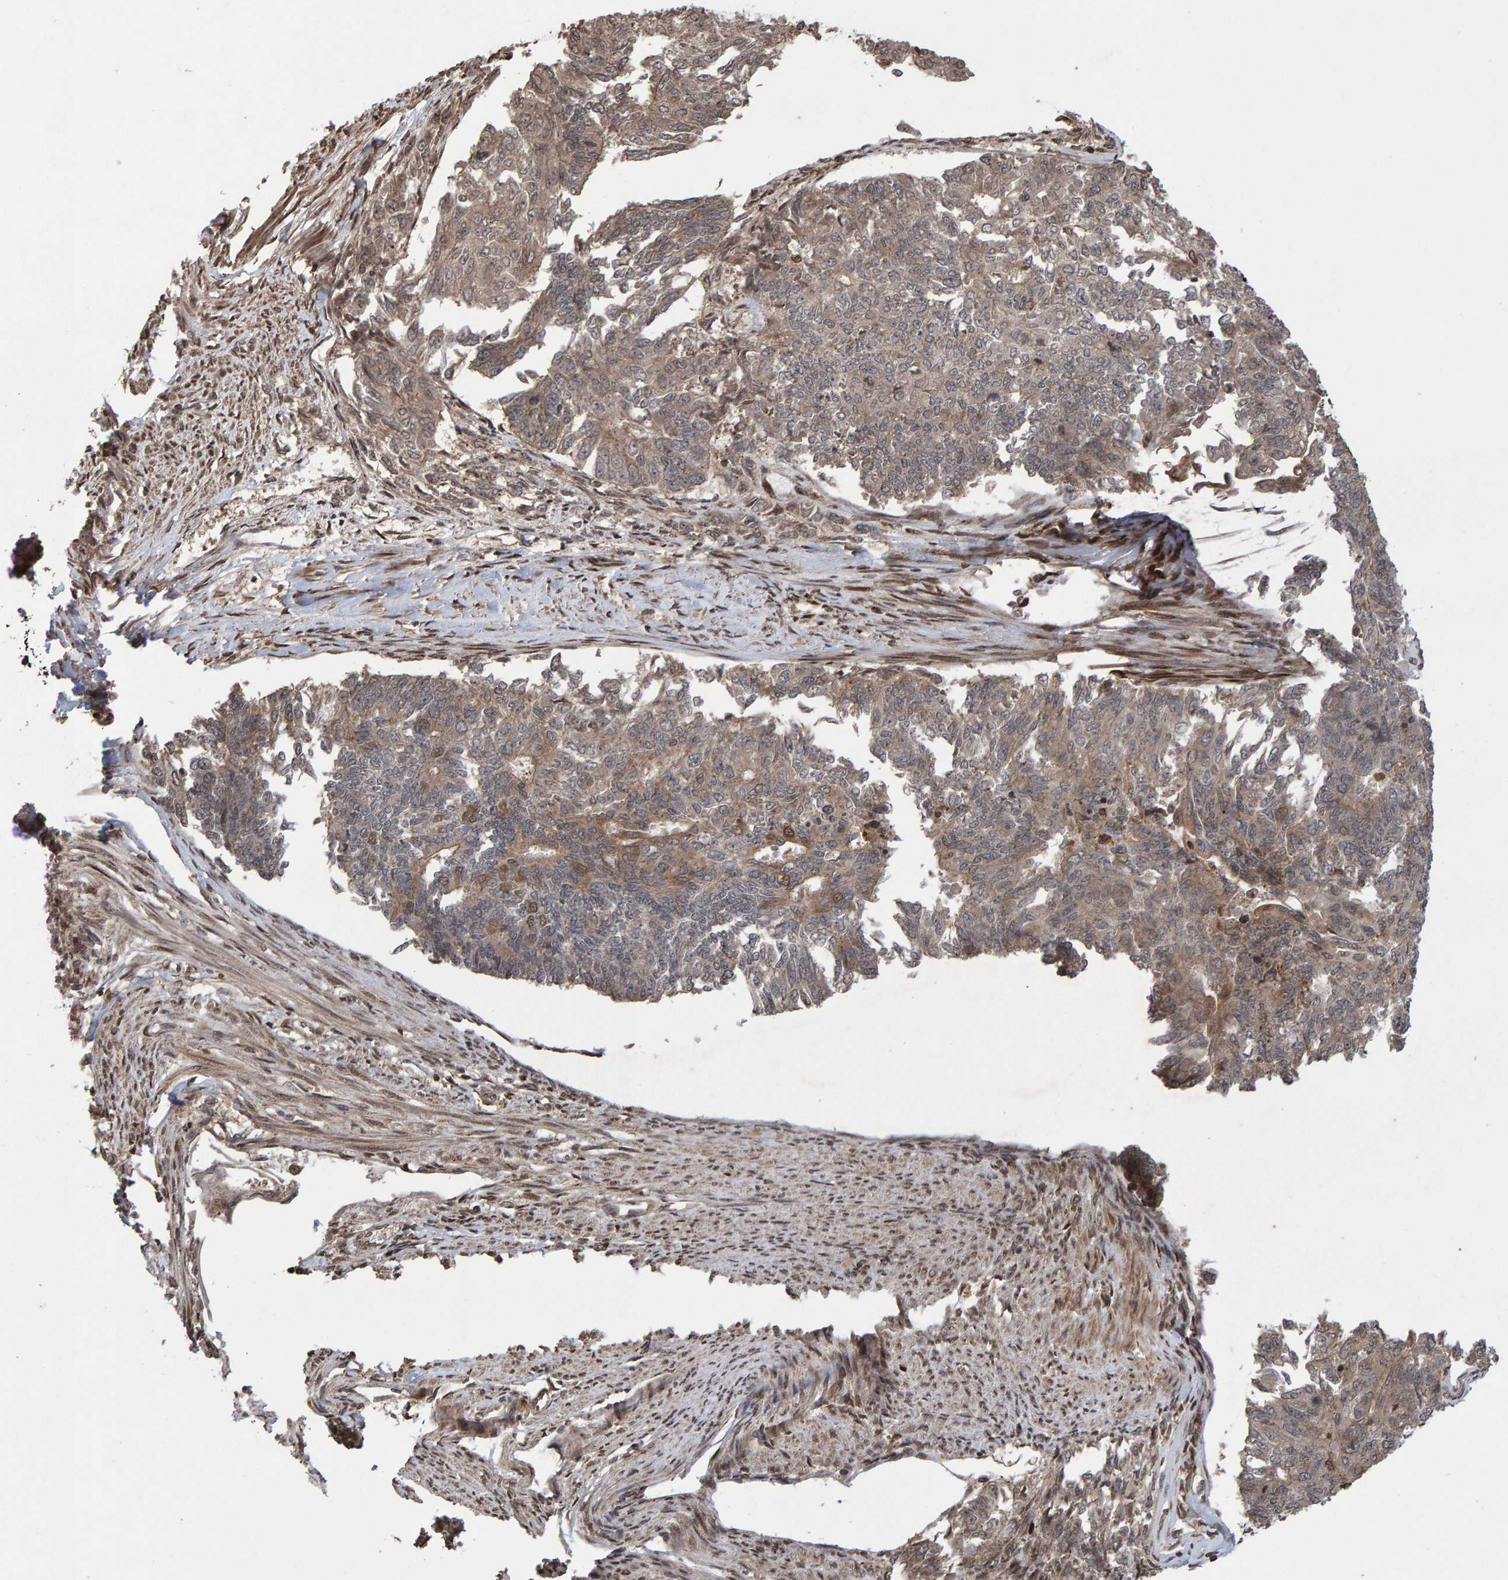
{"staining": {"intensity": "weak", "quantity": ">75%", "location": "cytoplasmic/membranous"}, "tissue": "endometrial cancer", "cell_type": "Tumor cells", "image_type": "cancer", "snomed": [{"axis": "morphology", "description": "Adenocarcinoma, NOS"}, {"axis": "topography", "description": "Endometrium"}], "caption": "Approximately >75% of tumor cells in human endometrial cancer exhibit weak cytoplasmic/membranous protein staining as visualized by brown immunohistochemical staining.", "gene": "GAB2", "patient": {"sex": "female", "age": 32}}